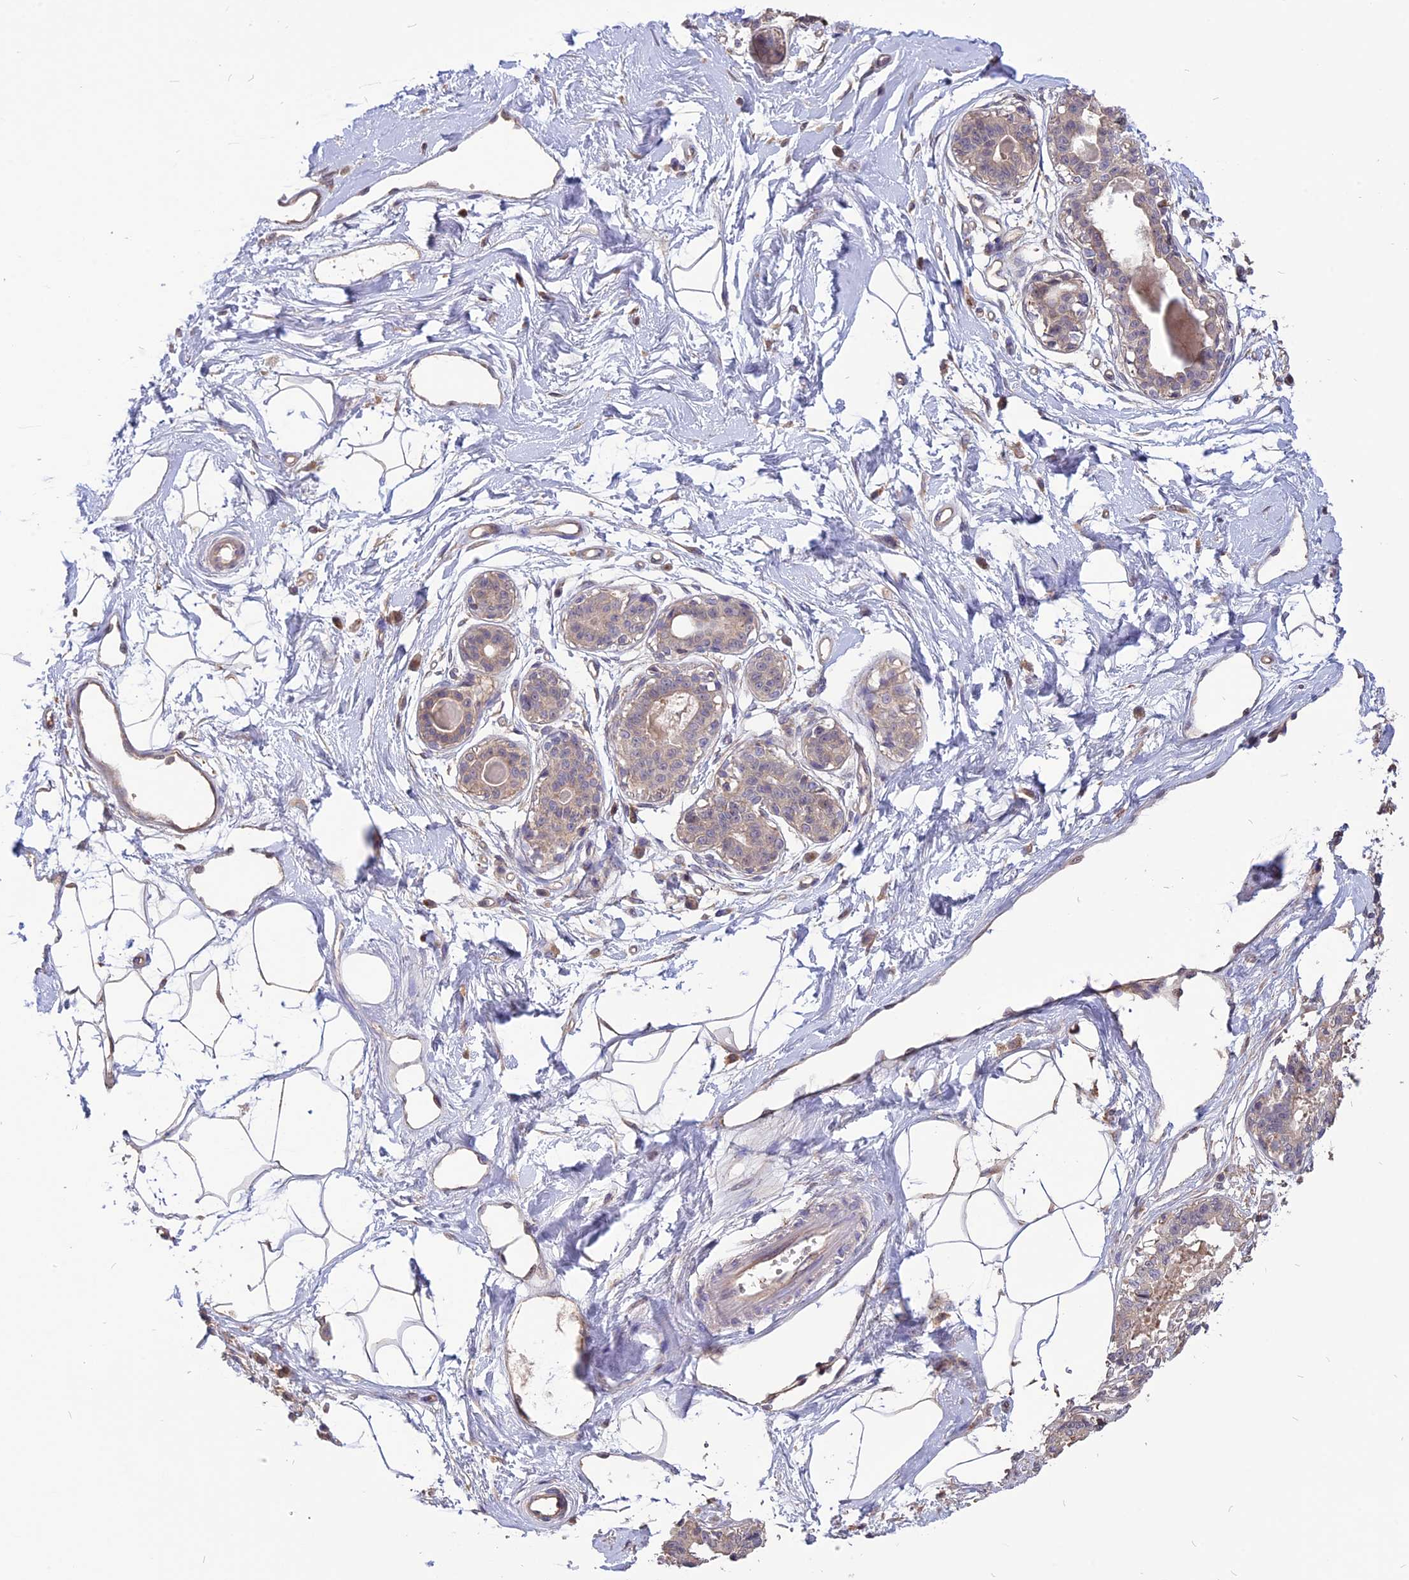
{"staining": {"intensity": "weak", "quantity": "25%-75%", "location": "cytoplasmic/membranous"}, "tissue": "breast", "cell_type": "Adipocytes", "image_type": "normal", "snomed": [{"axis": "morphology", "description": "Normal tissue, NOS"}, {"axis": "topography", "description": "Breast"}], "caption": "Weak cytoplasmic/membranous expression for a protein is appreciated in approximately 25%-75% of adipocytes of normal breast using IHC.", "gene": "CARMIL2", "patient": {"sex": "female", "age": 45}}